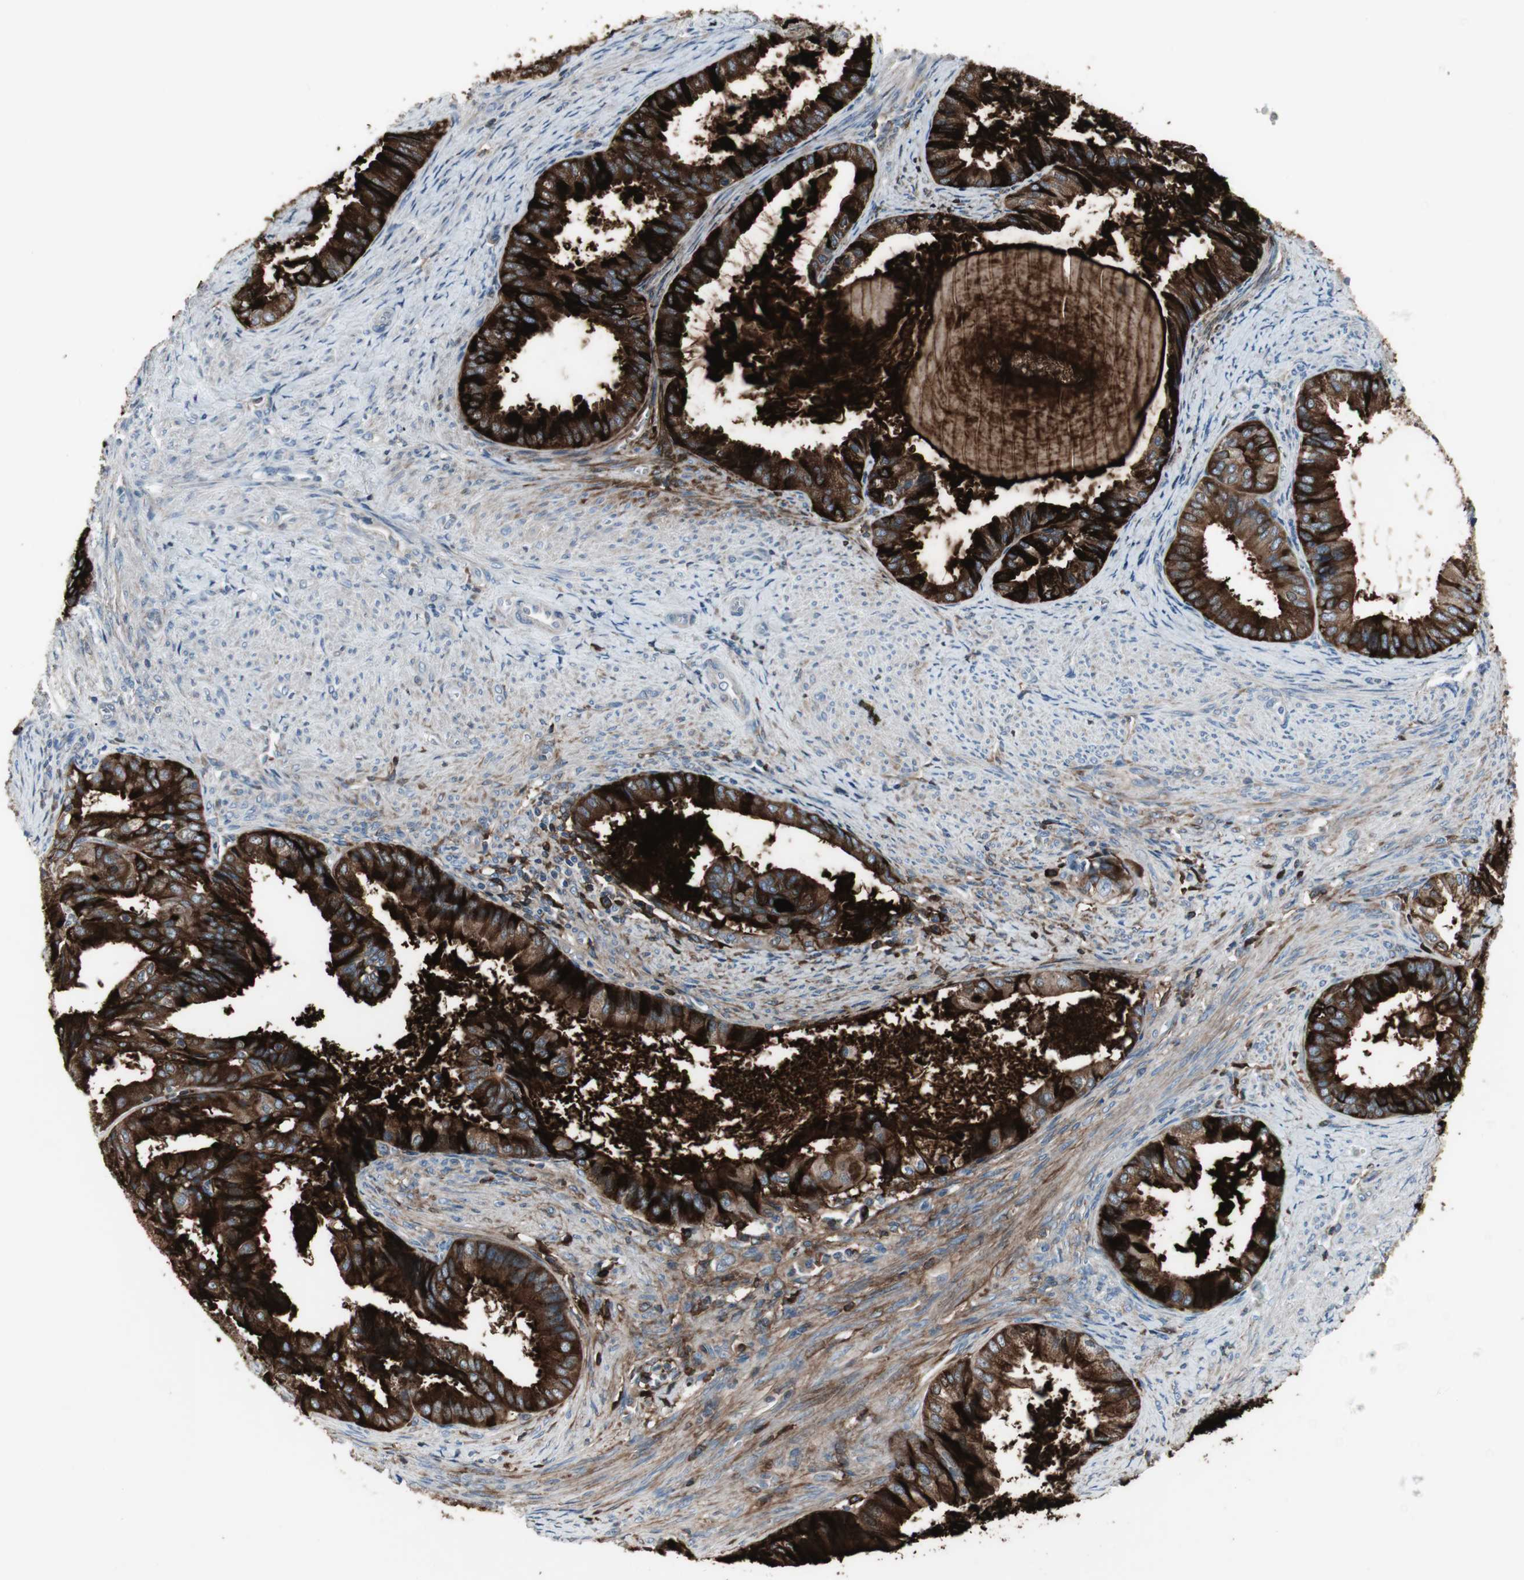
{"staining": {"intensity": "strong", "quantity": ">75%", "location": "cytoplasmic/membranous"}, "tissue": "endometrial cancer", "cell_type": "Tumor cells", "image_type": "cancer", "snomed": [{"axis": "morphology", "description": "Adenocarcinoma, NOS"}, {"axis": "topography", "description": "Endometrium"}], "caption": "Human endometrial adenocarcinoma stained for a protein (brown) demonstrates strong cytoplasmic/membranous positive positivity in approximately >75% of tumor cells.", "gene": "PIGR", "patient": {"sex": "female", "age": 86}}